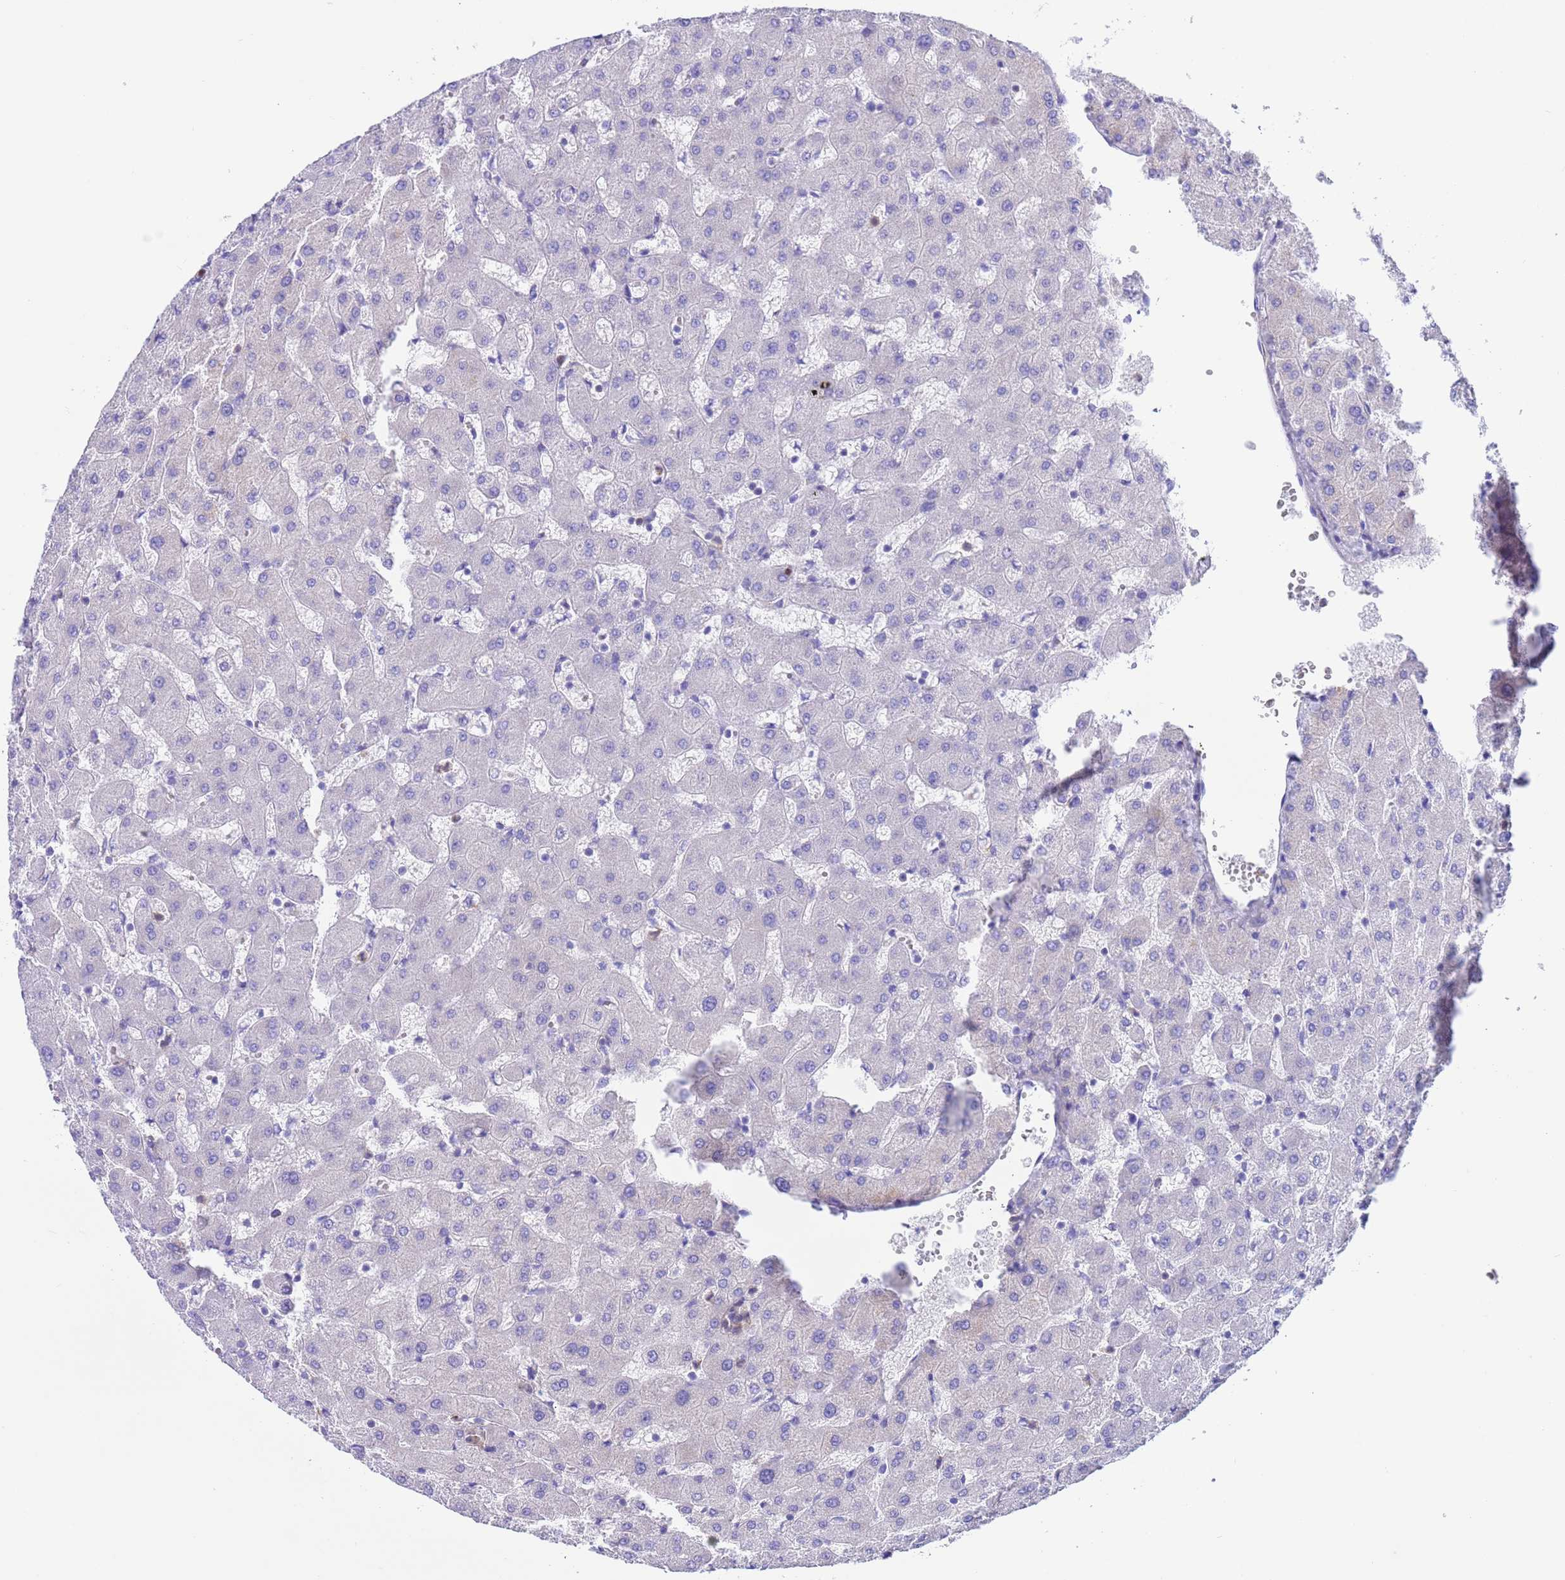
{"staining": {"intensity": "weak", "quantity": ">75%", "location": "cytoplasmic/membranous"}, "tissue": "liver", "cell_type": "Cholangiocytes", "image_type": "normal", "snomed": [{"axis": "morphology", "description": "Normal tissue, NOS"}, {"axis": "topography", "description": "Liver"}], "caption": "Immunohistochemistry (IHC) (DAB) staining of normal liver reveals weak cytoplasmic/membranous protein expression in about >75% of cholangiocytes. The staining was performed using DAB to visualize the protein expression in brown, while the nuclei were stained in blue with hematoxylin (Magnification: 20x).", "gene": "C6orf47", "patient": {"sex": "female", "age": 63}}